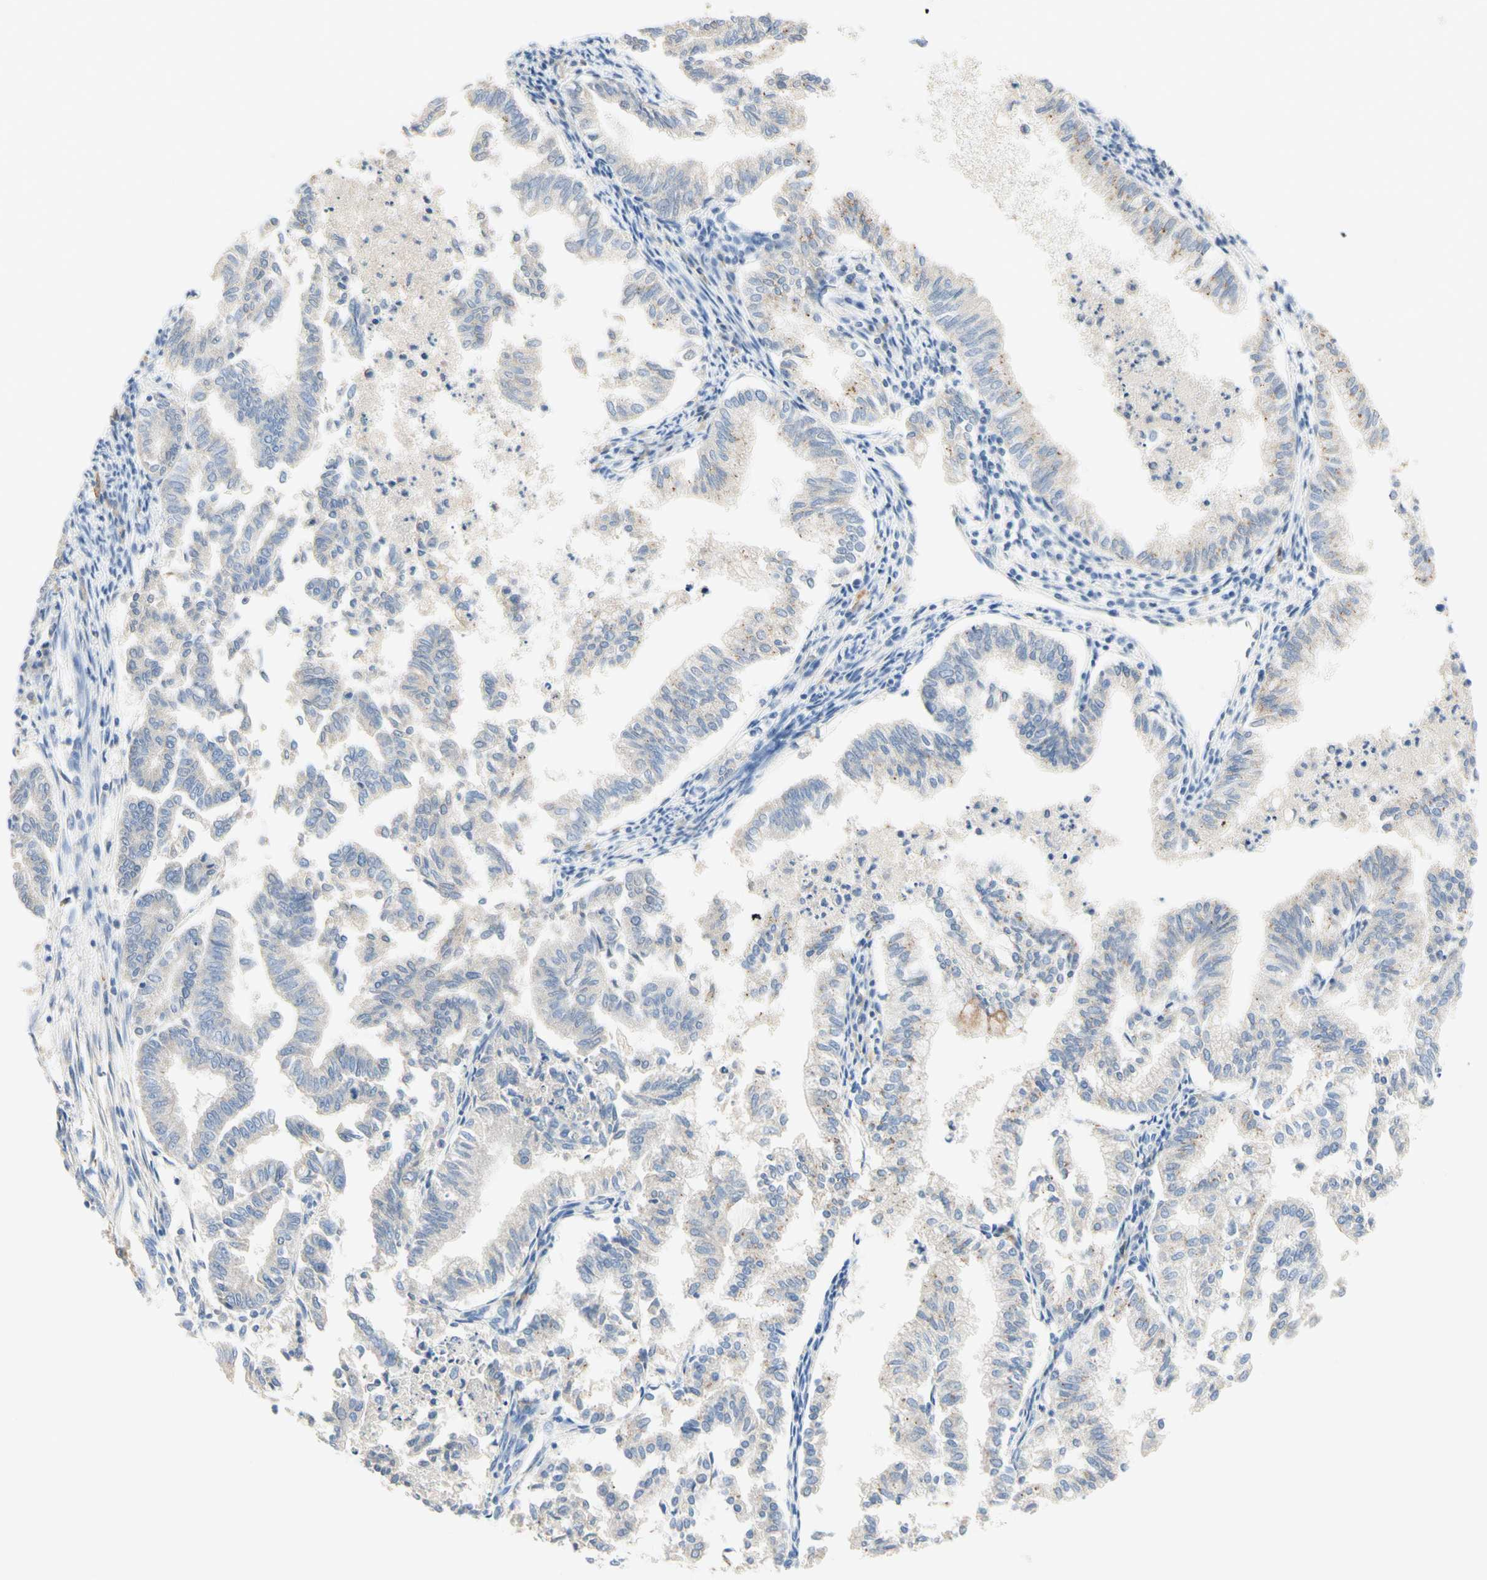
{"staining": {"intensity": "moderate", "quantity": "<25%", "location": "cytoplasmic/membranous"}, "tissue": "endometrial cancer", "cell_type": "Tumor cells", "image_type": "cancer", "snomed": [{"axis": "morphology", "description": "Necrosis, NOS"}, {"axis": "morphology", "description": "Adenocarcinoma, NOS"}, {"axis": "topography", "description": "Endometrium"}], "caption": "The micrograph reveals staining of endometrial adenocarcinoma, revealing moderate cytoplasmic/membranous protein staining (brown color) within tumor cells. (DAB IHC, brown staining for protein, blue staining for nuclei).", "gene": "NECTIN4", "patient": {"sex": "female", "age": 79}}